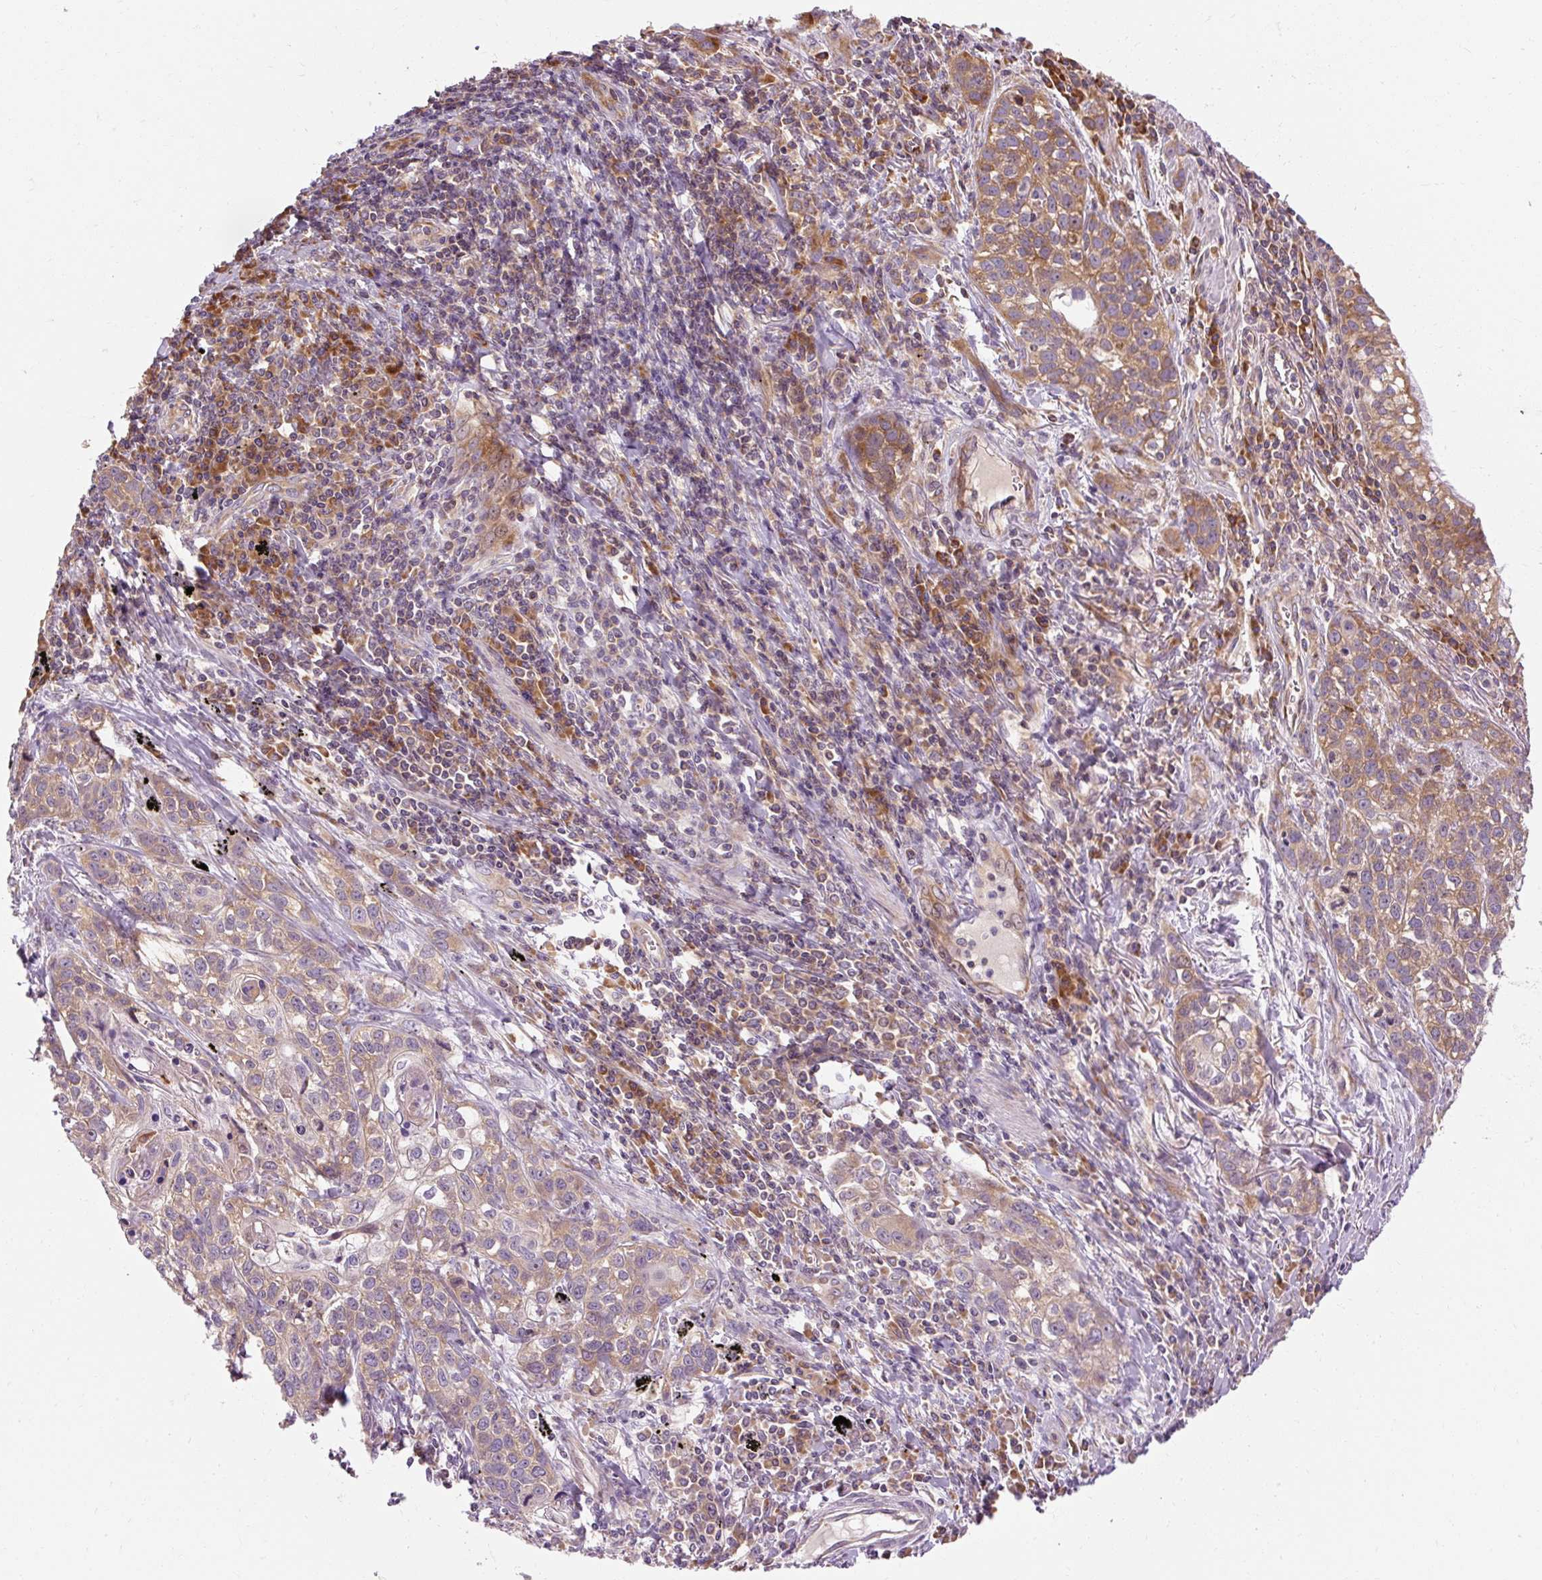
{"staining": {"intensity": "moderate", "quantity": "25%-75%", "location": "cytoplasmic/membranous"}, "tissue": "lung cancer", "cell_type": "Tumor cells", "image_type": "cancer", "snomed": [{"axis": "morphology", "description": "Squamous cell carcinoma, NOS"}, {"axis": "topography", "description": "Lung"}], "caption": "The micrograph displays staining of lung cancer (squamous cell carcinoma), revealing moderate cytoplasmic/membranous protein positivity (brown color) within tumor cells.", "gene": "PRSS48", "patient": {"sex": "male", "age": 74}}